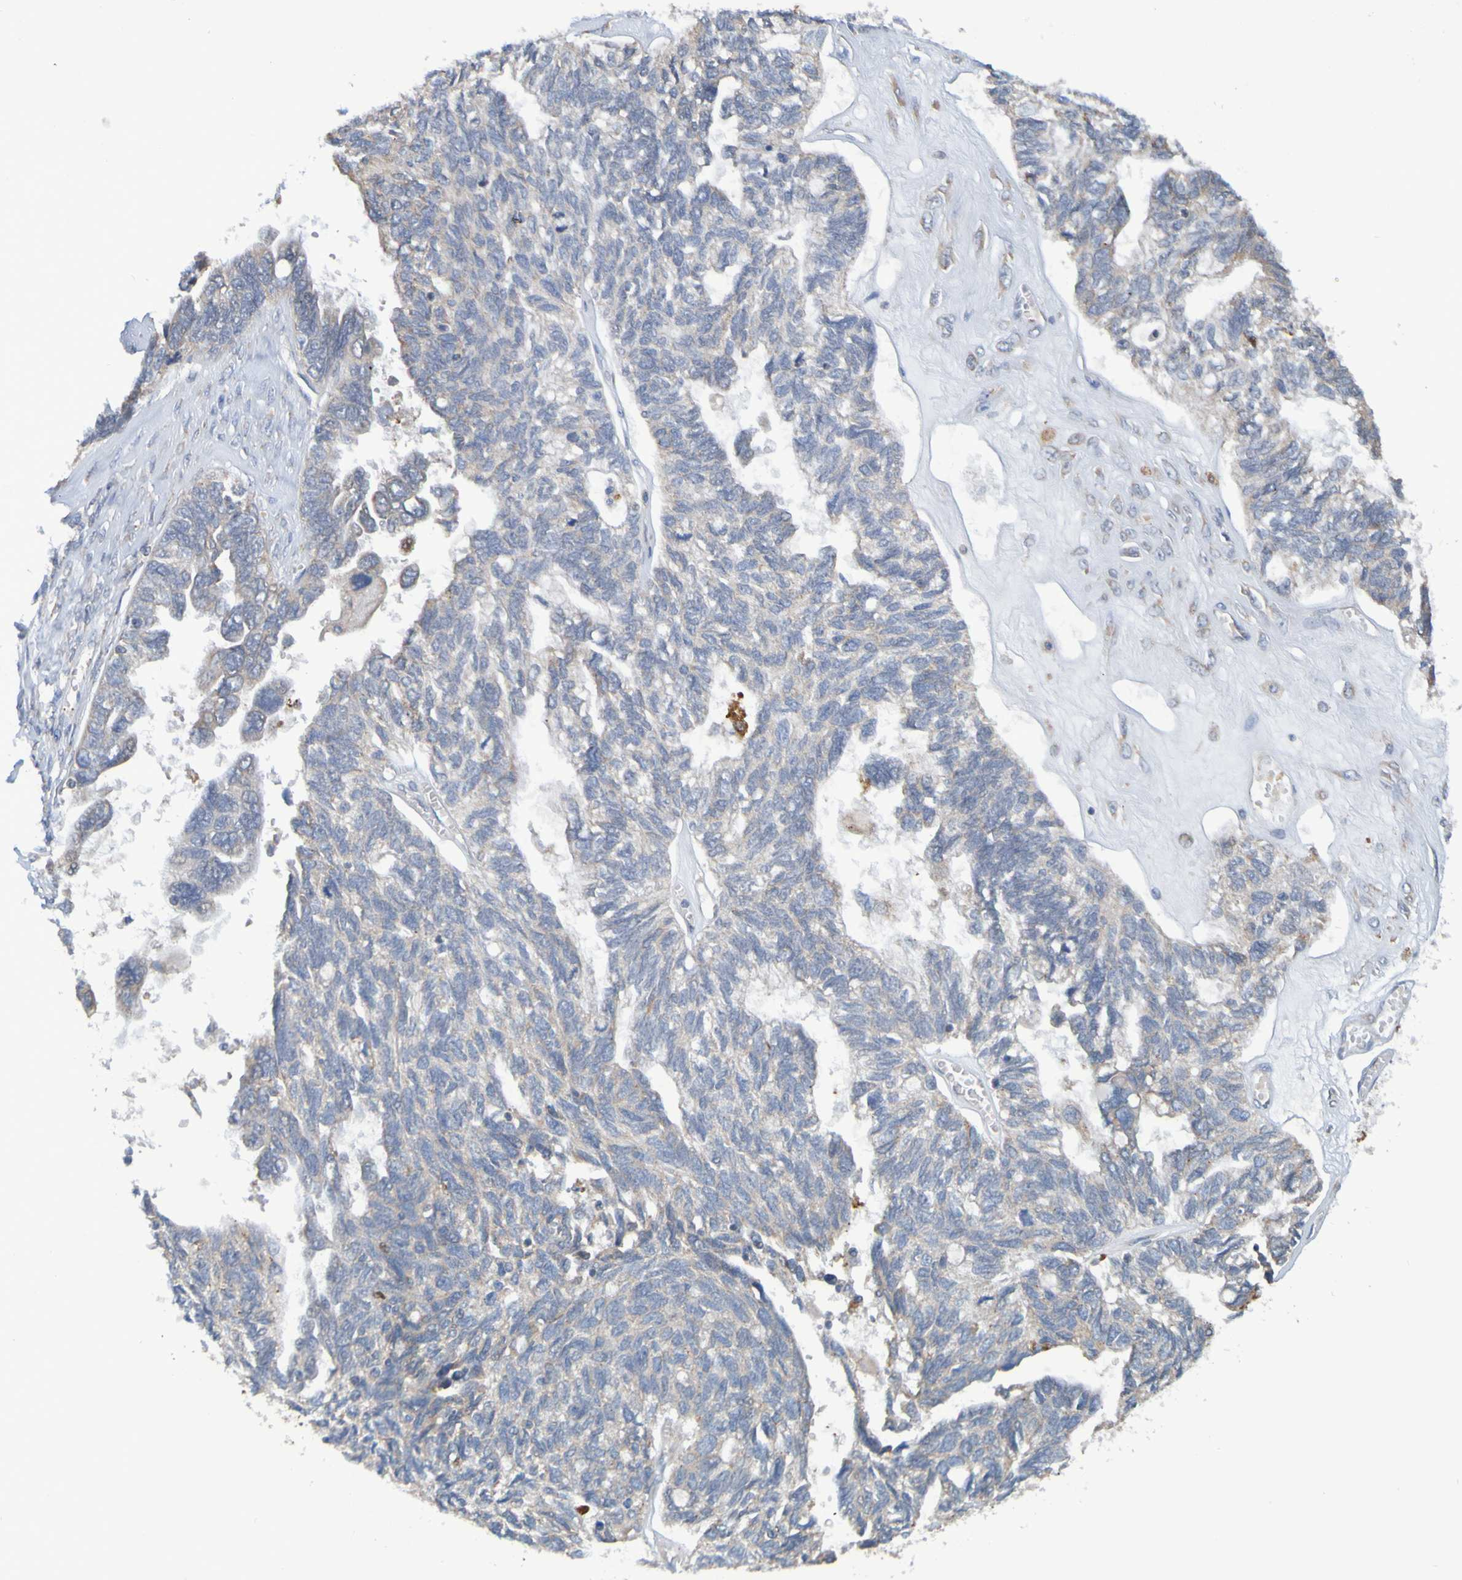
{"staining": {"intensity": "weak", "quantity": ">75%", "location": "cytoplasmic/membranous"}, "tissue": "ovarian cancer", "cell_type": "Tumor cells", "image_type": "cancer", "snomed": [{"axis": "morphology", "description": "Cystadenocarcinoma, serous, NOS"}, {"axis": "topography", "description": "Ovary"}], "caption": "Immunohistochemistry (IHC) photomicrograph of neoplastic tissue: serous cystadenocarcinoma (ovarian) stained using immunohistochemistry (IHC) displays low levels of weak protein expression localized specifically in the cytoplasmic/membranous of tumor cells, appearing as a cytoplasmic/membranous brown color.", "gene": "CLDN18", "patient": {"sex": "female", "age": 79}}